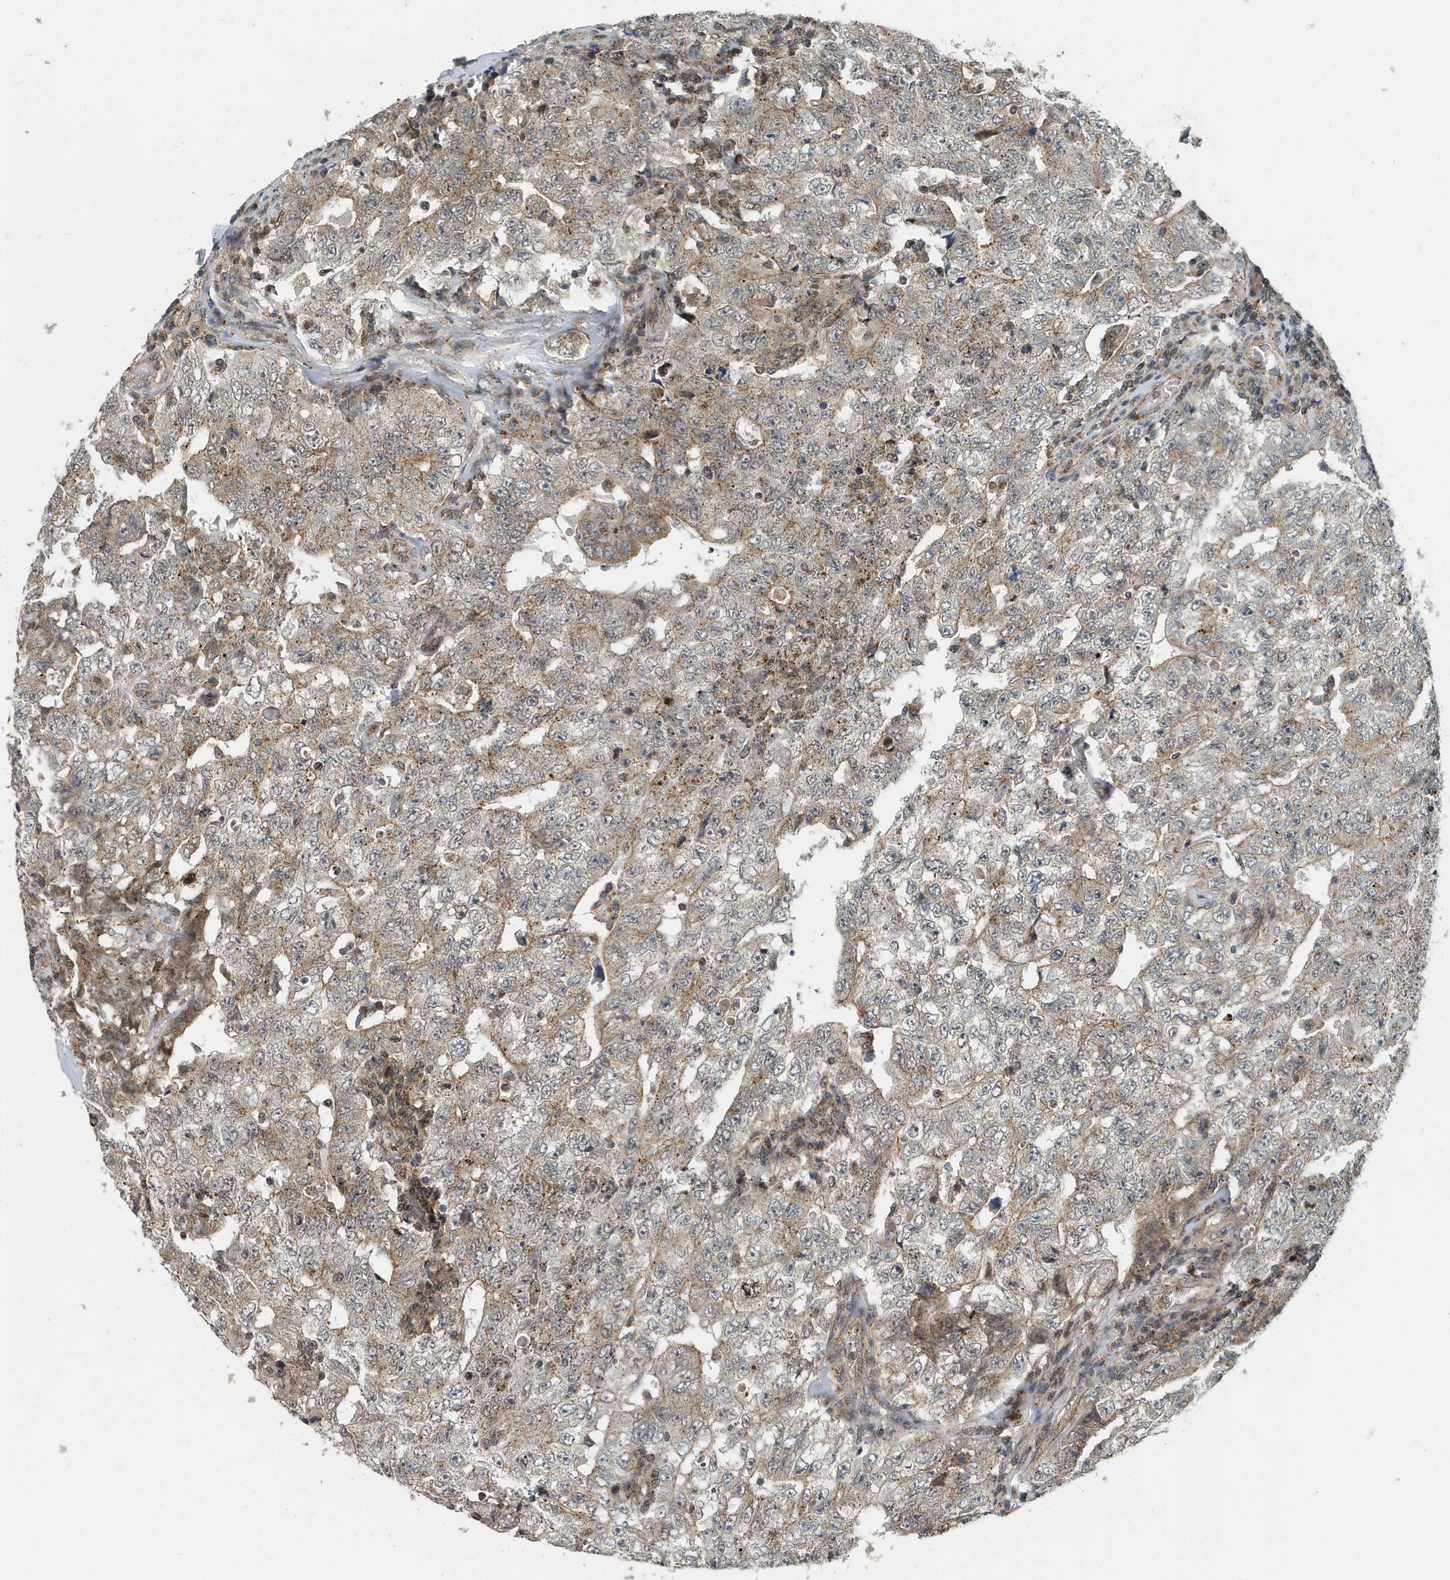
{"staining": {"intensity": "weak", "quantity": "25%-75%", "location": "cytoplasmic/membranous"}, "tissue": "testis cancer", "cell_type": "Tumor cells", "image_type": "cancer", "snomed": [{"axis": "morphology", "description": "Carcinoma, Embryonal, NOS"}, {"axis": "topography", "description": "Testis"}], "caption": "Protein expression by IHC reveals weak cytoplasmic/membranous staining in about 25%-75% of tumor cells in embryonal carcinoma (testis).", "gene": "KIF15", "patient": {"sex": "male", "age": 26}}